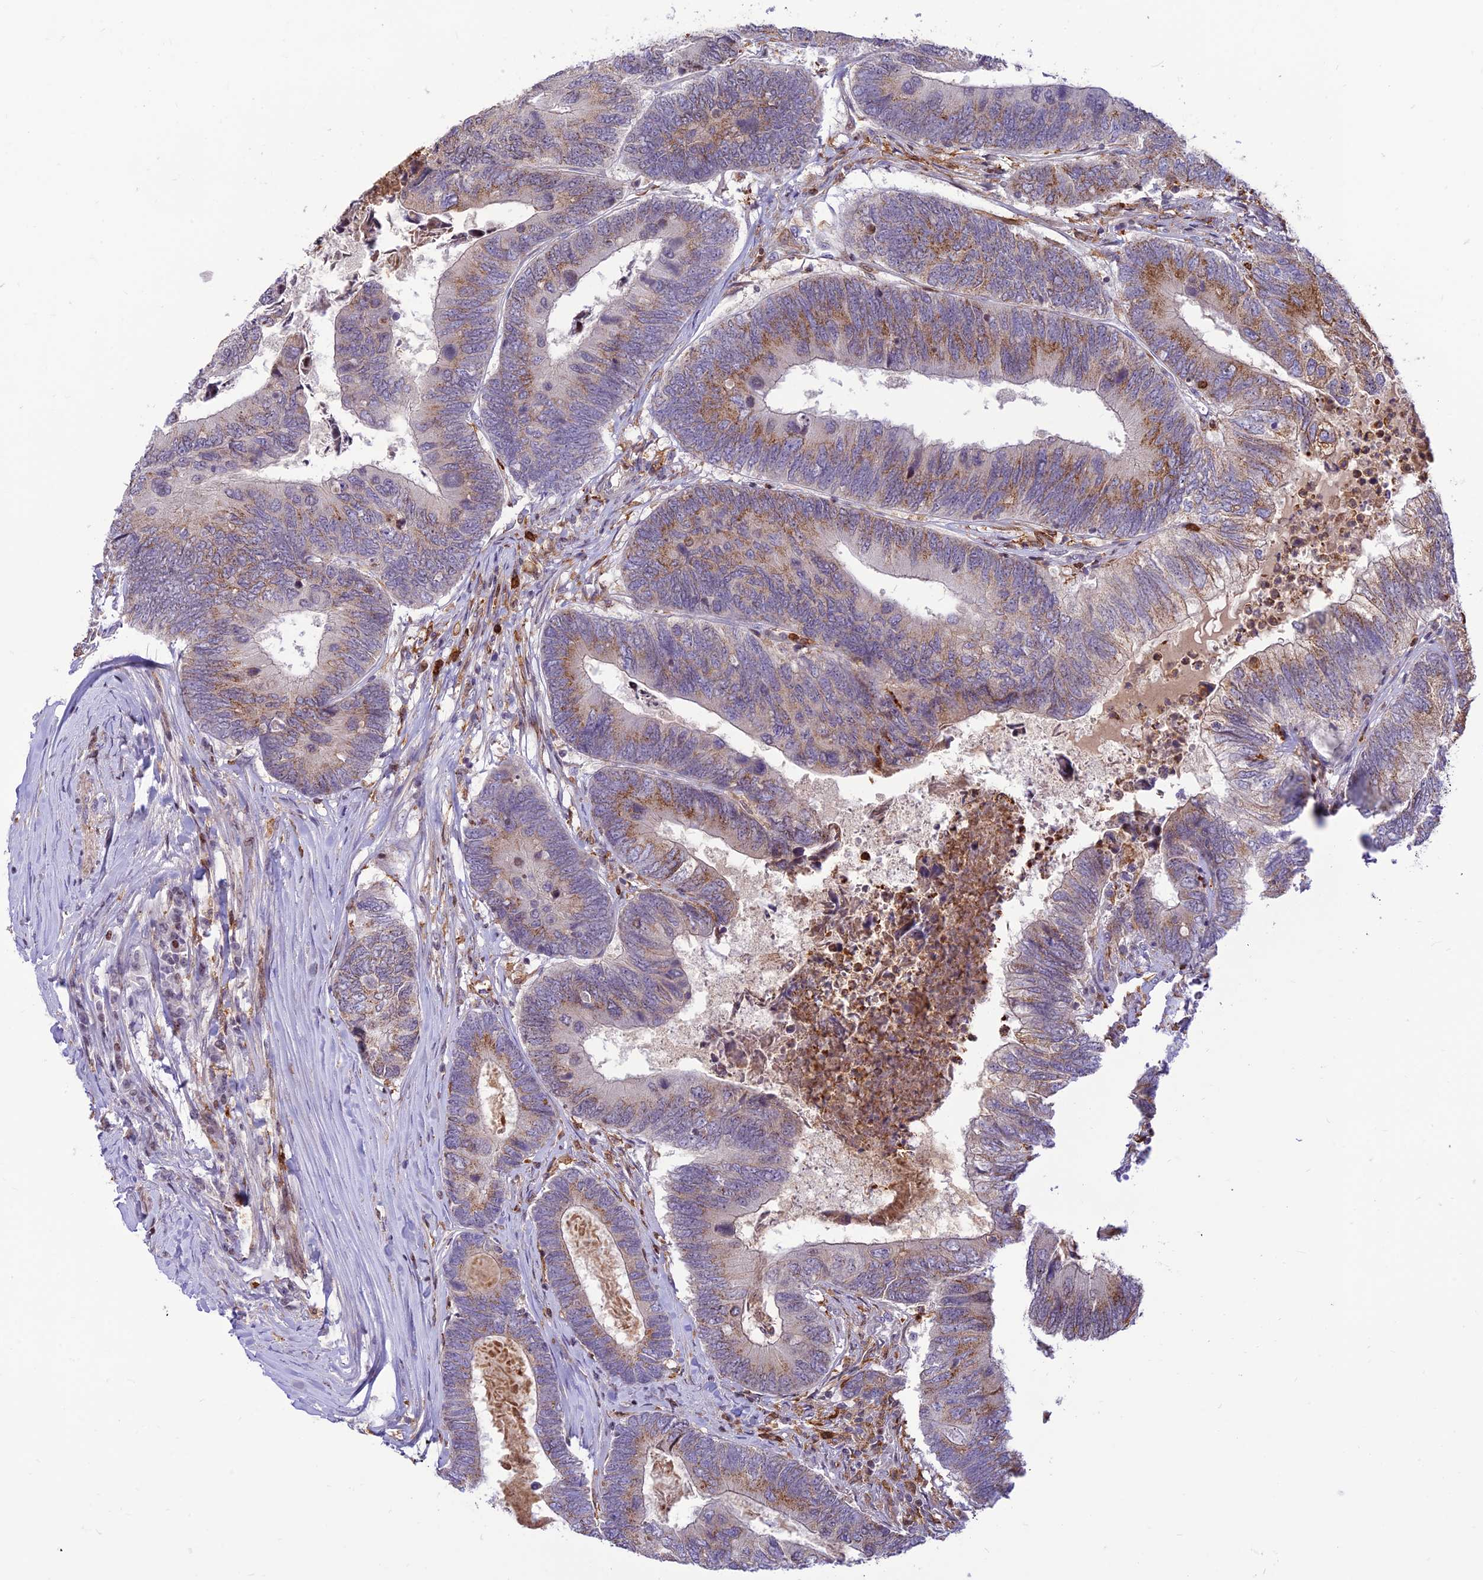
{"staining": {"intensity": "moderate", "quantity": "25%-75%", "location": "cytoplasmic/membranous"}, "tissue": "colorectal cancer", "cell_type": "Tumor cells", "image_type": "cancer", "snomed": [{"axis": "morphology", "description": "Adenocarcinoma, NOS"}, {"axis": "topography", "description": "Colon"}], "caption": "The immunohistochemical stain highlights moderate cytoplasmic/membranous expression in tumor cells of colorectal cancer (adenocarcinoma) tissue.", "gene": "FAM186B", "patient": {"sex": "female", "age": 67}}